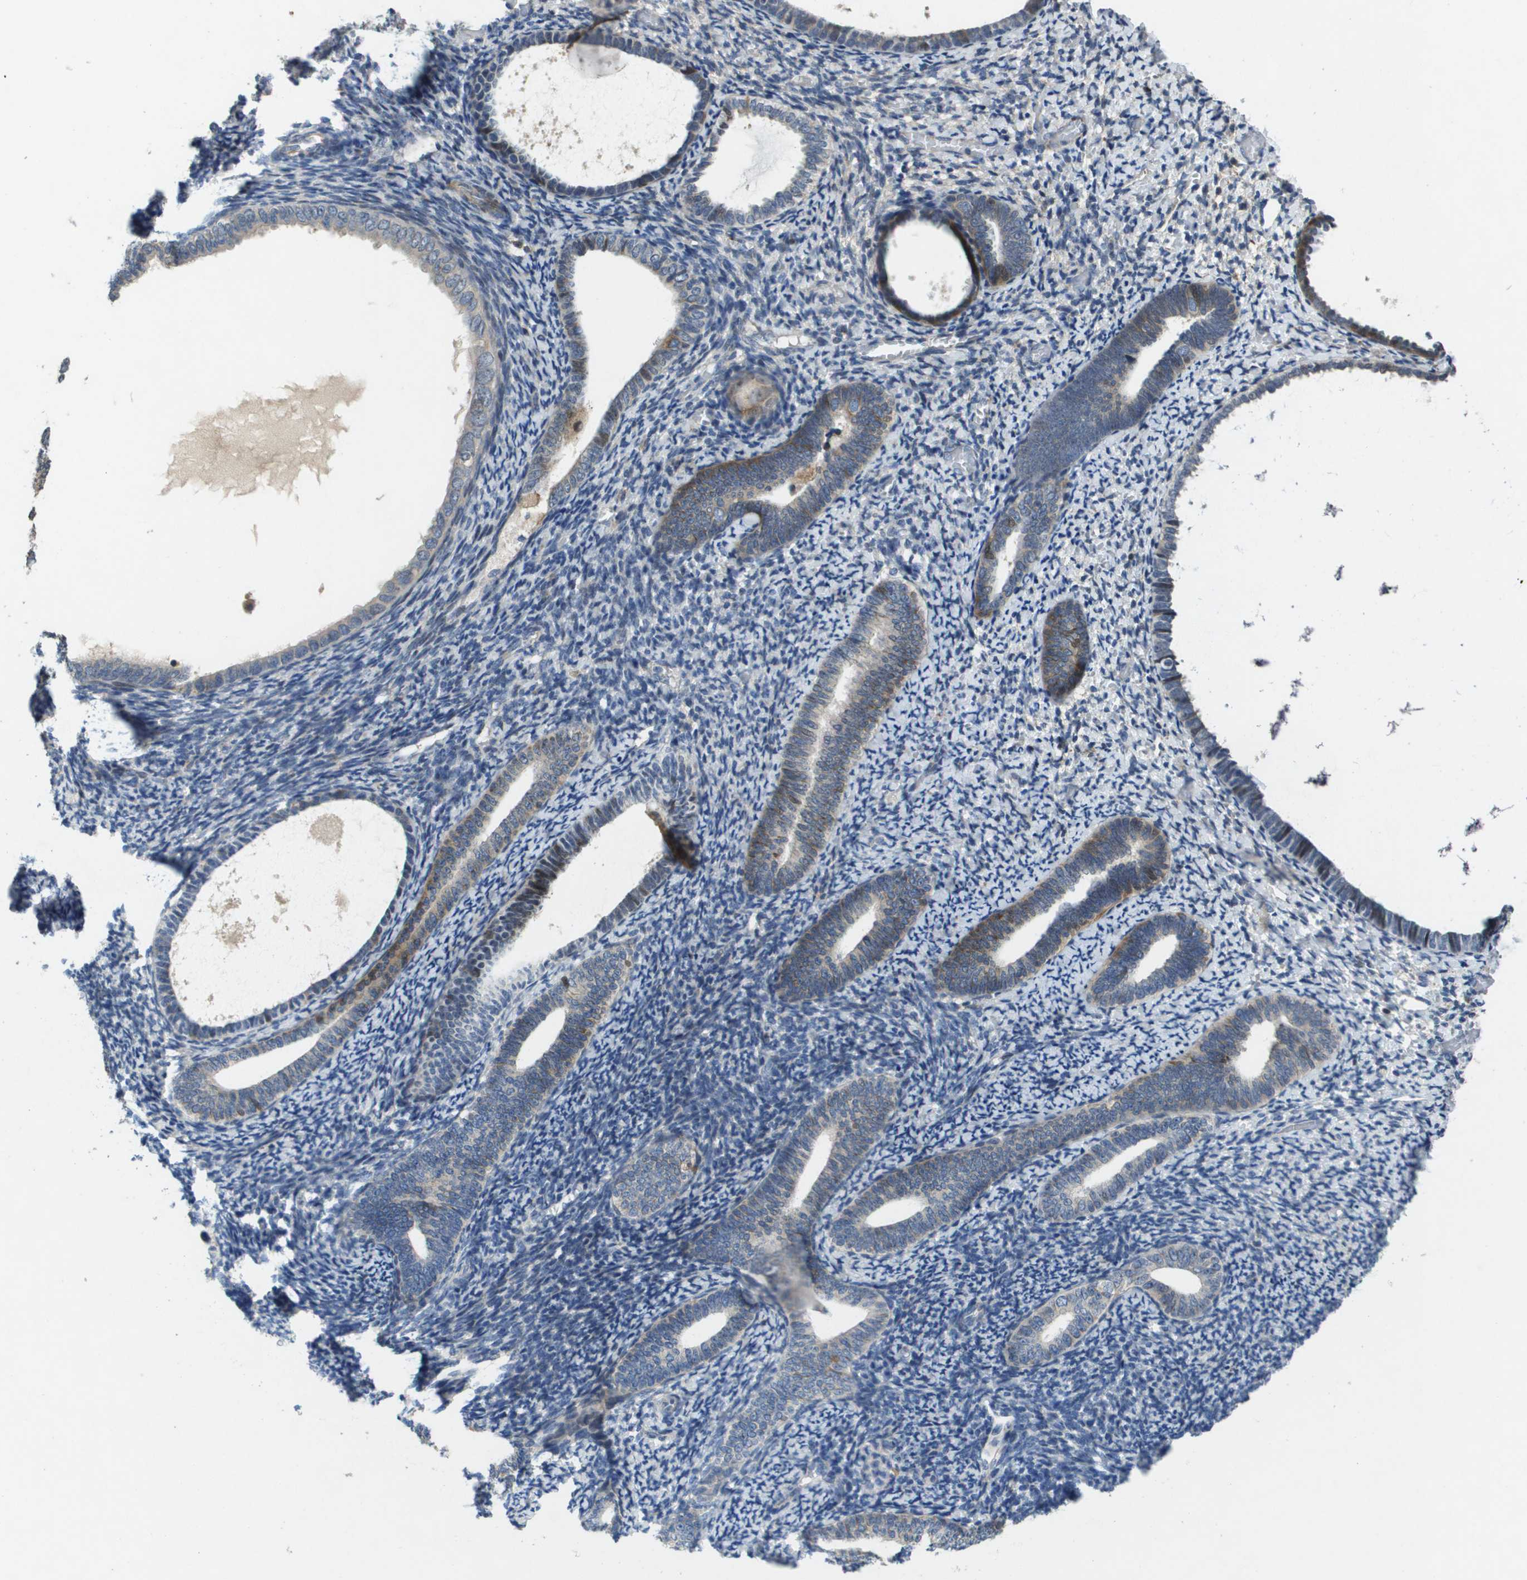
{"staining": {"intensity": "negative", "quantity": "none", "location": "none"}, "tissue": "endometrium", "cell_type": "Cells in endometrial stroma", "image_type": "normal", "snomed": [{"axis": "morphology", "description": "Normal tissue, NOS"}, {"axis": "topography", "description": "Endometrium"}], "caption": "IHC micrograph of benign human endometrium stained for a protein (brown), which displays no positivity in cells in endometrial stroma. (IHC, brightfield microscopy, high magnification).", "gene": "SCN4B", "patient": {"sex": "female", "age": 66}}